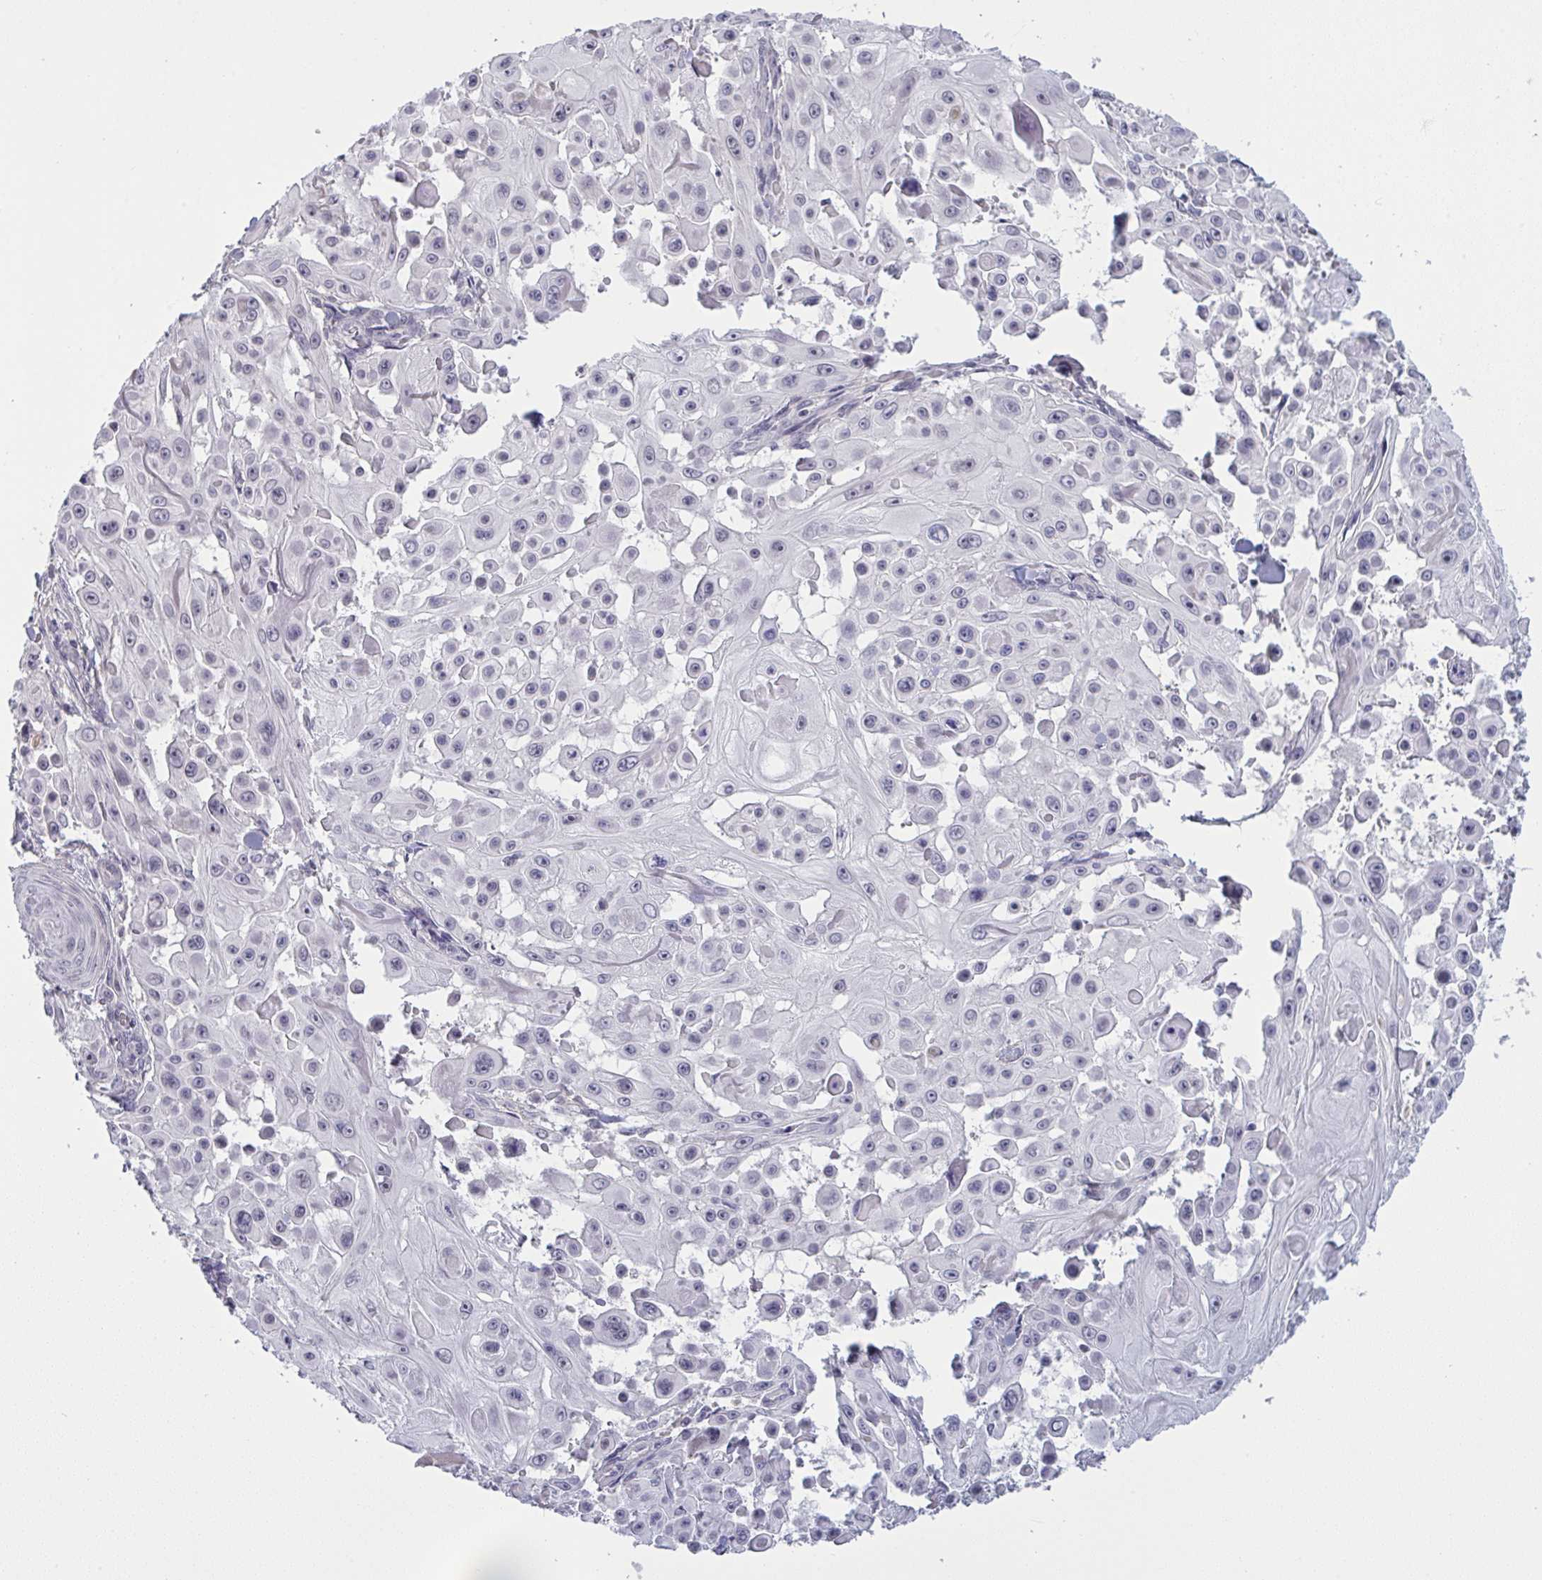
{"staining": {"intensity": "negative", "quantity": "none", "location": "none"}, "tissue": "skin cancer", "cell_type": "Tumor cells", "image_type": "cancer", "snomed": [{"axis": "morphology", "description": "Squamous cell carcinoma, NOS"}, {"axis": "topography", "description": "Skin"}], "caption": "The micrograph reveals no staining of tumor cells in skin cancer (squamous cell carcinoma).", "gene": "ZNF784", "patient": {"sex": "male", "age": 91}}